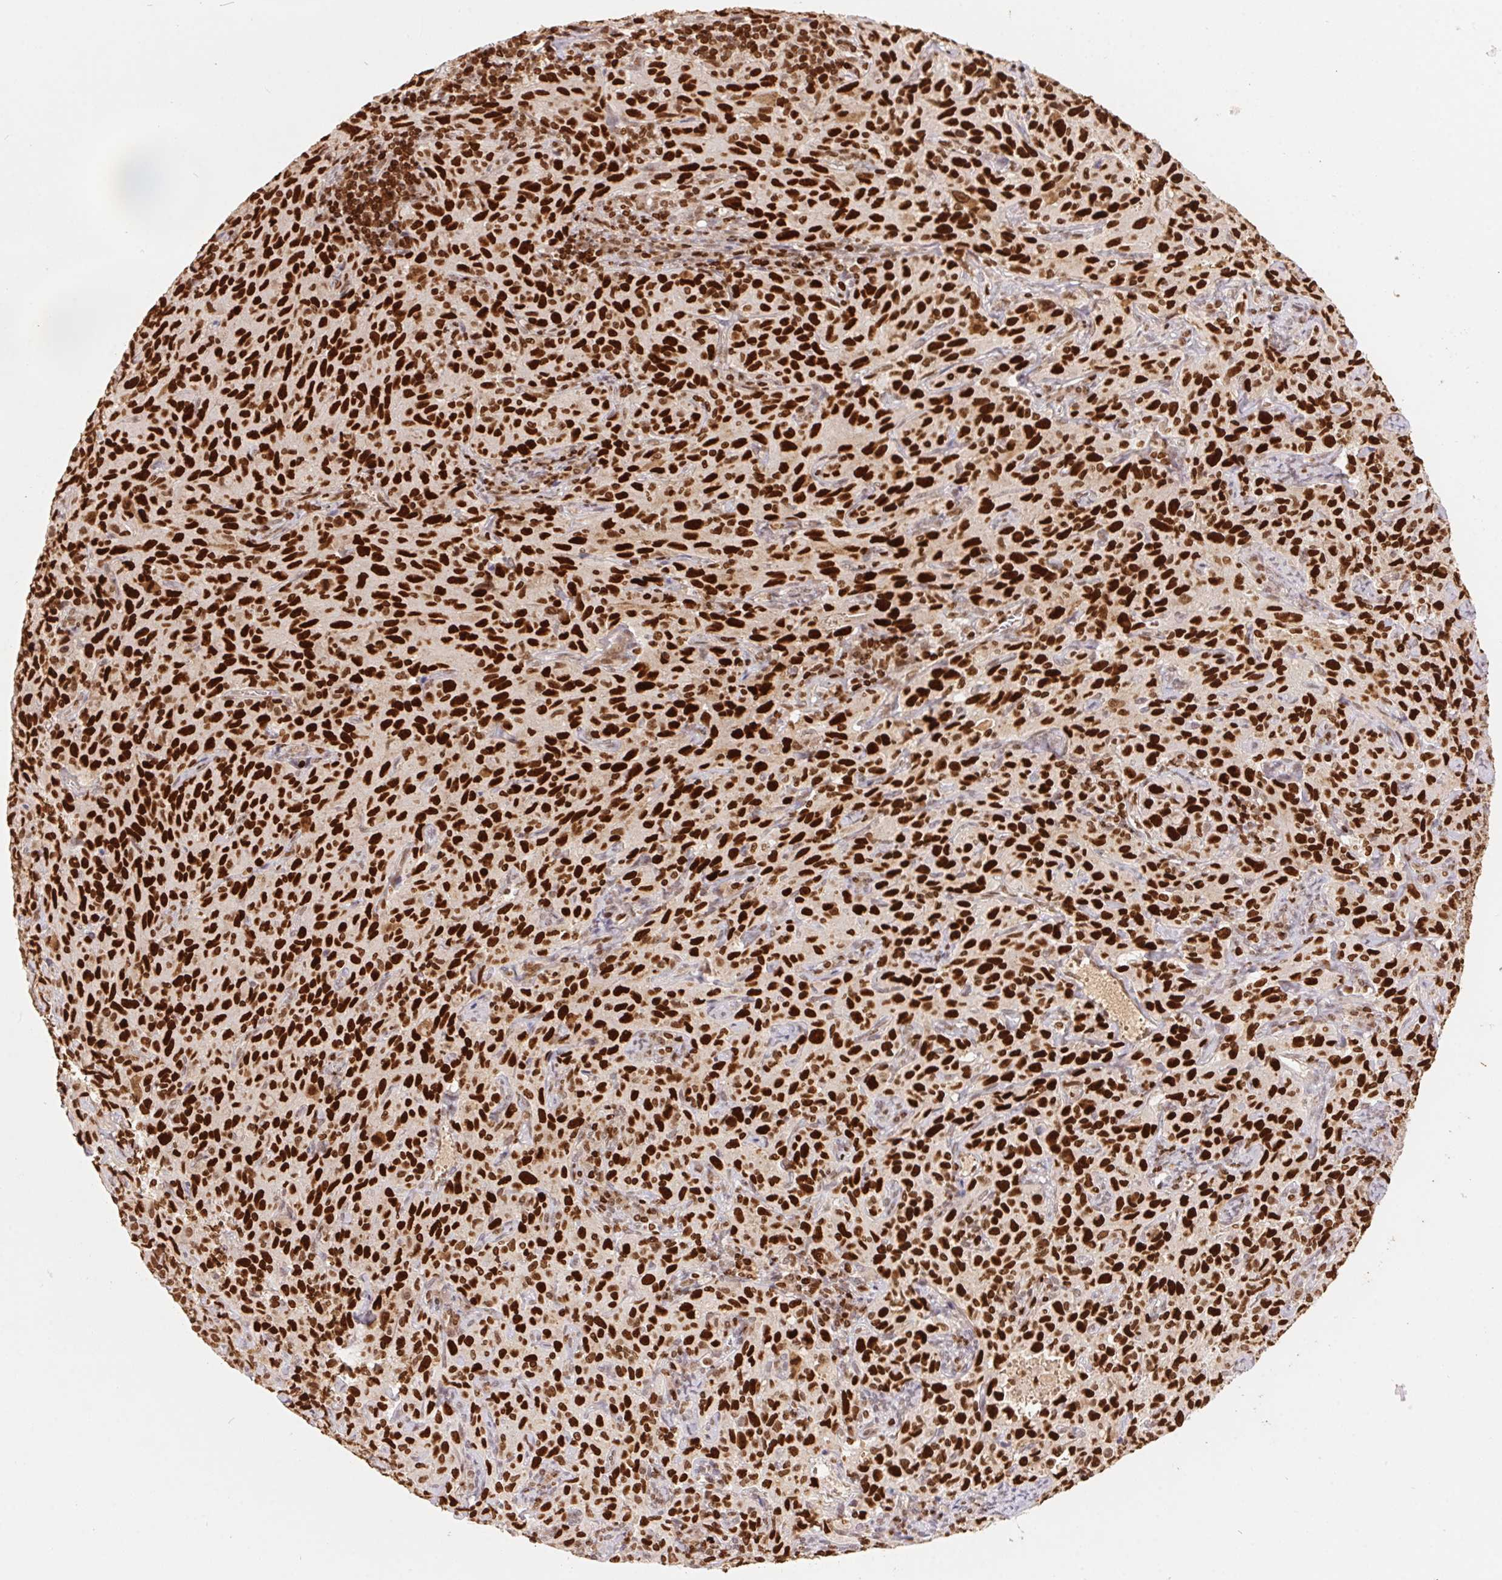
{"staining": {"intensity": "strong", "quantity": ">75%", "location": "nuclear"}, "tissue": "cervical cancer", "cell_type": "Tumor cells", "image_type": "cancer", "snomed": [{"axis": "morphology", "description": "Squamous cell carcinoma, NOS"}, {"axis": "topography", "description": "Cervix"}], "caption": "Strong nuclear expression is appreciated in about >75% of tumor cells in cervical cancer.", "gene": "POLD3", "patient": {"sex": "female", "age": 51}}